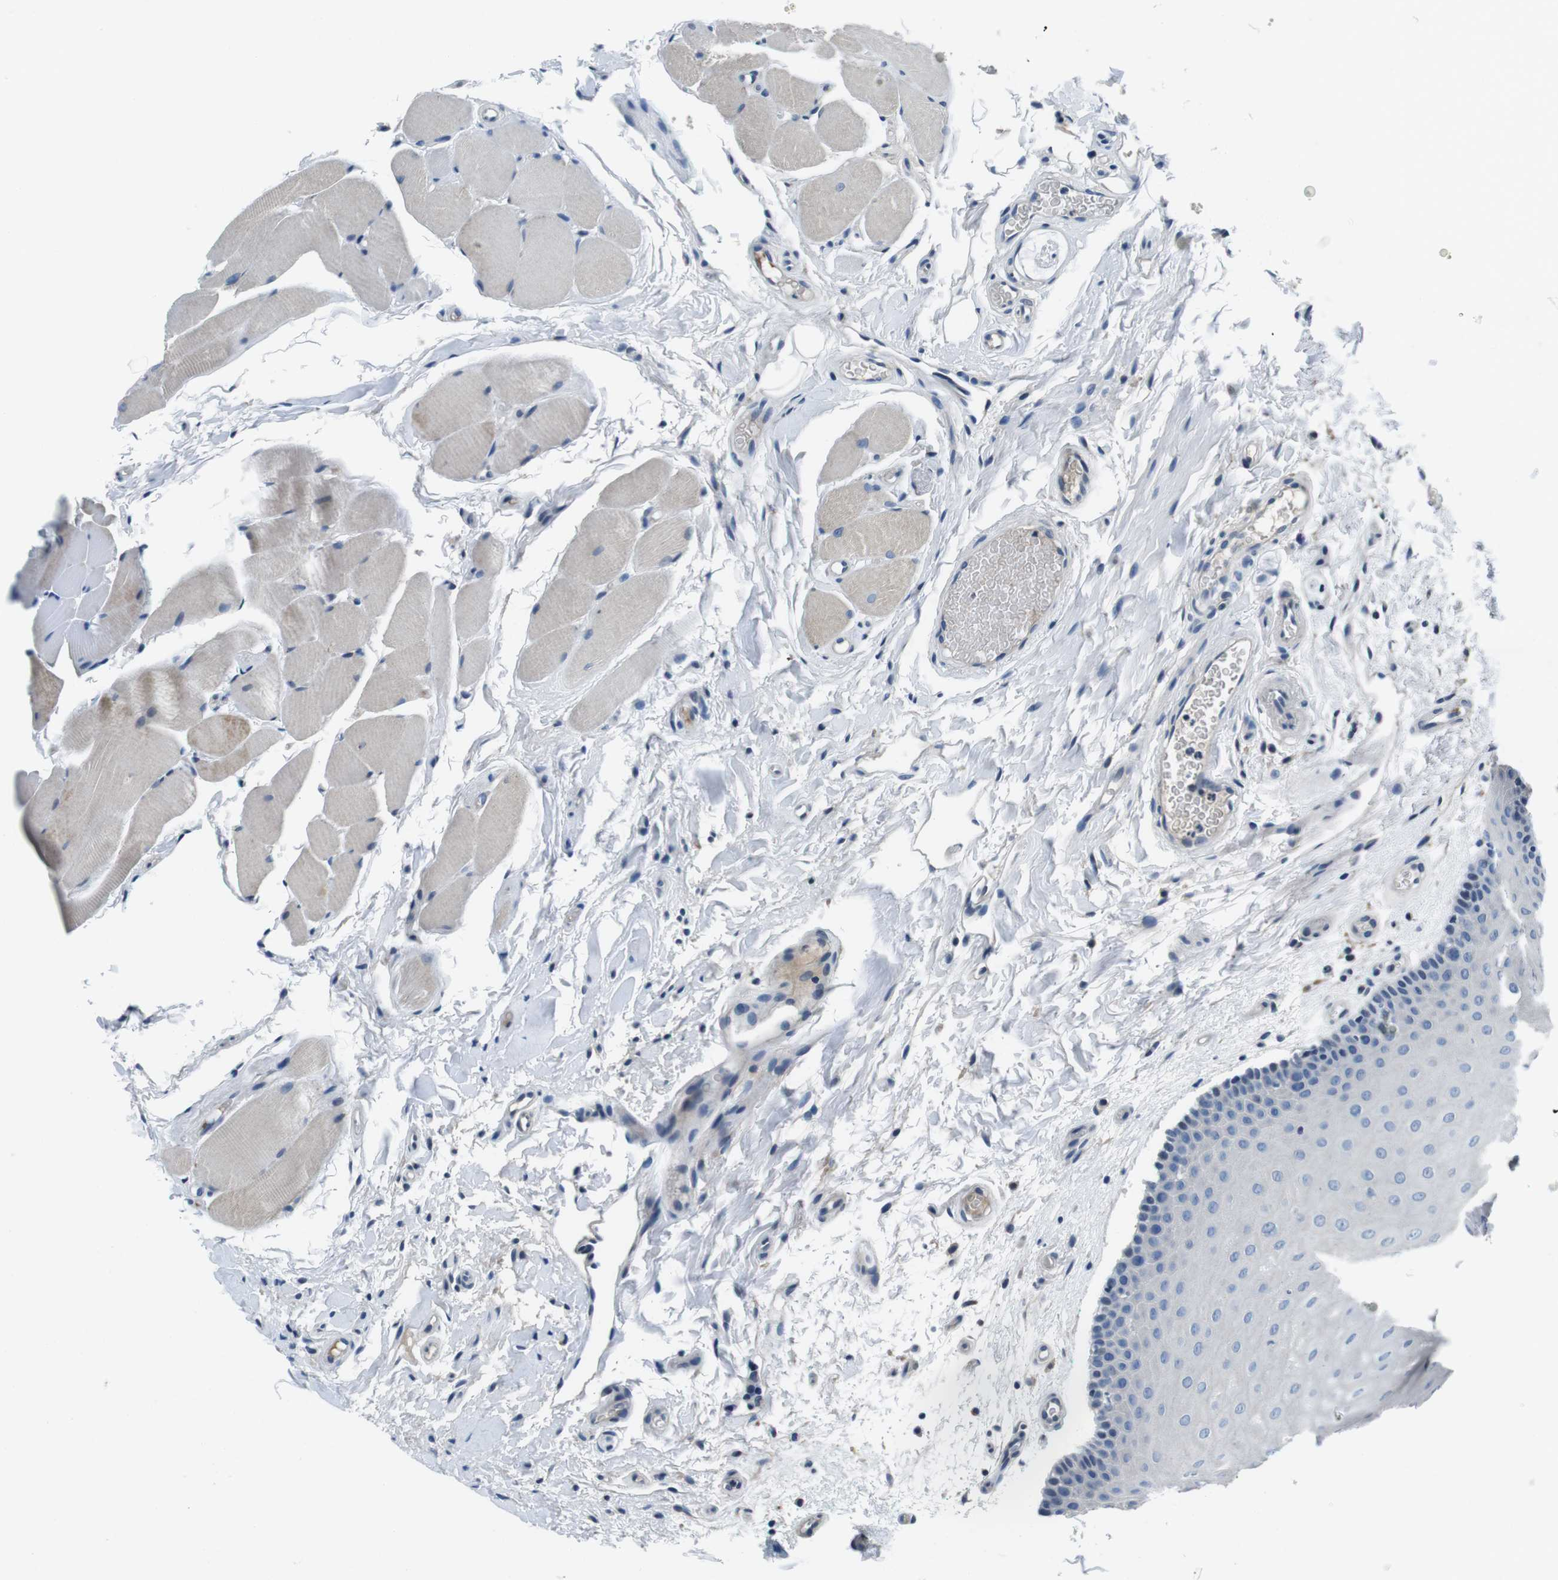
{"staining": {"intensity": "negative", "quantity": "none", "location": "none"}, "tissue": "oral mucosa", "cell_type": "Squamous epithelial cells", "image_type": "normal", "snomed": [{"axis": "morphology", "description": "Normal tissue, NOS"}, {"axis": "topography", "description": "Skeletal muscle"}, {"axis": "topography", "description": "Oral tissue"}], "caption": "Human oral mucosa stained for a protein using immunohistochemistry displays no expression in squamous epithelial cells.", "gene": "KCNJ5", "patient": {"sex": "male", "age": 58}}